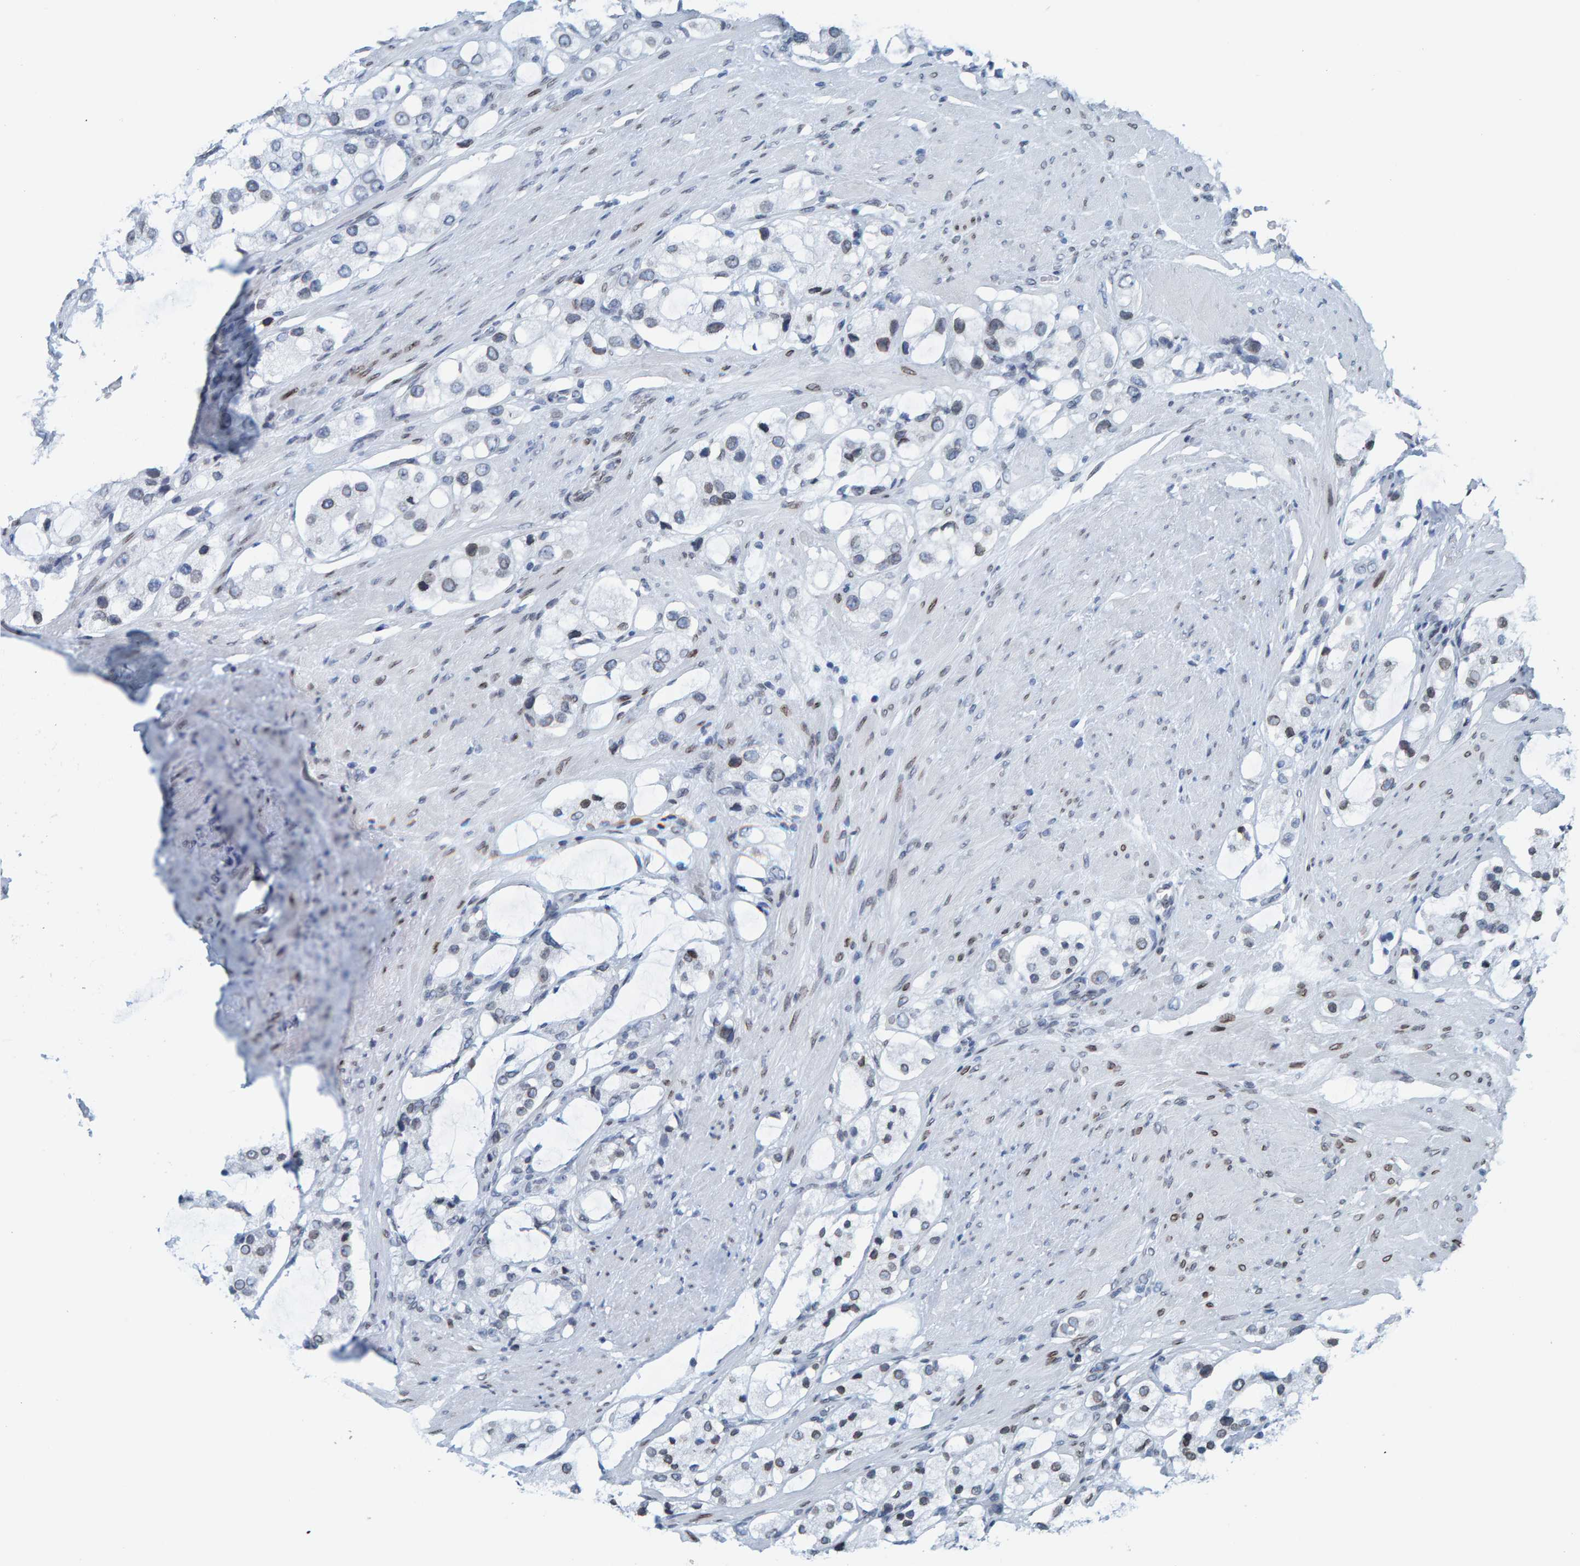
{"staining": {"intensity": "negative", "quantity": "none", "location": "none"}, "tissue": "prostate cancer", "cell_type": "Tumor cells", "image_type": "cancer", "snomed": [{"axis": "morphology", "description": "Adenocarcinoma, High grade"}, {"axis": "topography", "description": "Prostate"}], "caption": "Immunohistochemistry (IHC) of prostate cancer shows no positivity in tumor cells.", "gene": "LMNB2", "patient": {"sex": "male", "age": 65}}